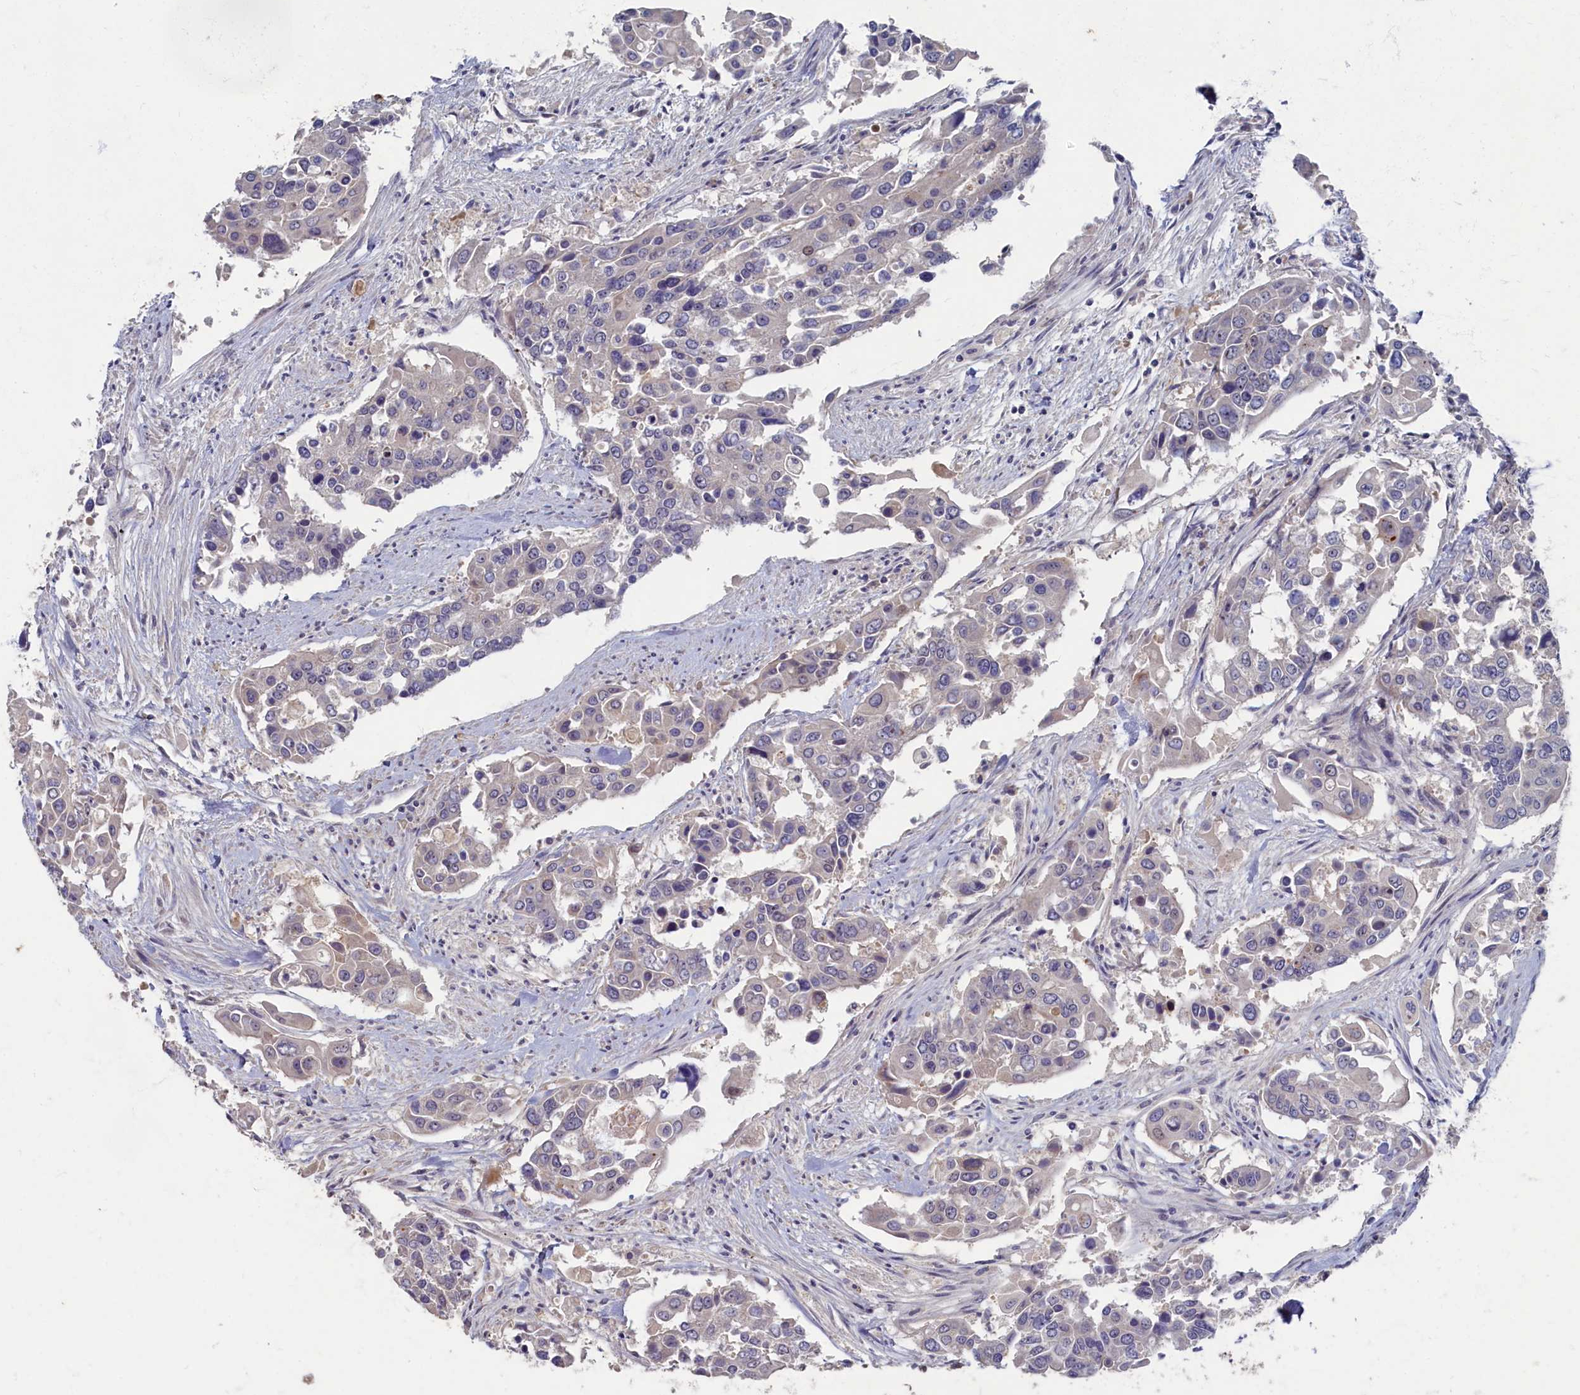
{"staining": {"intensity": "negative", "quantity": "none", "location": "none"}, "tissue": "colorectal cancer", "cell_type": "Tumor cells", "image_type": "cancer", "snomed": [{"axis": "morphology", "description": "Adenocarcinoma, NOS"}, {"axis": "topography", "description": "Colon"}], "caption": "Colorectal cancer (adenocarcinoma) was stained to show a protein in brown. There is no significant staining in tumor cells.", "gene": "HUNK", "patient": {"sex": "male", "age": 77}}